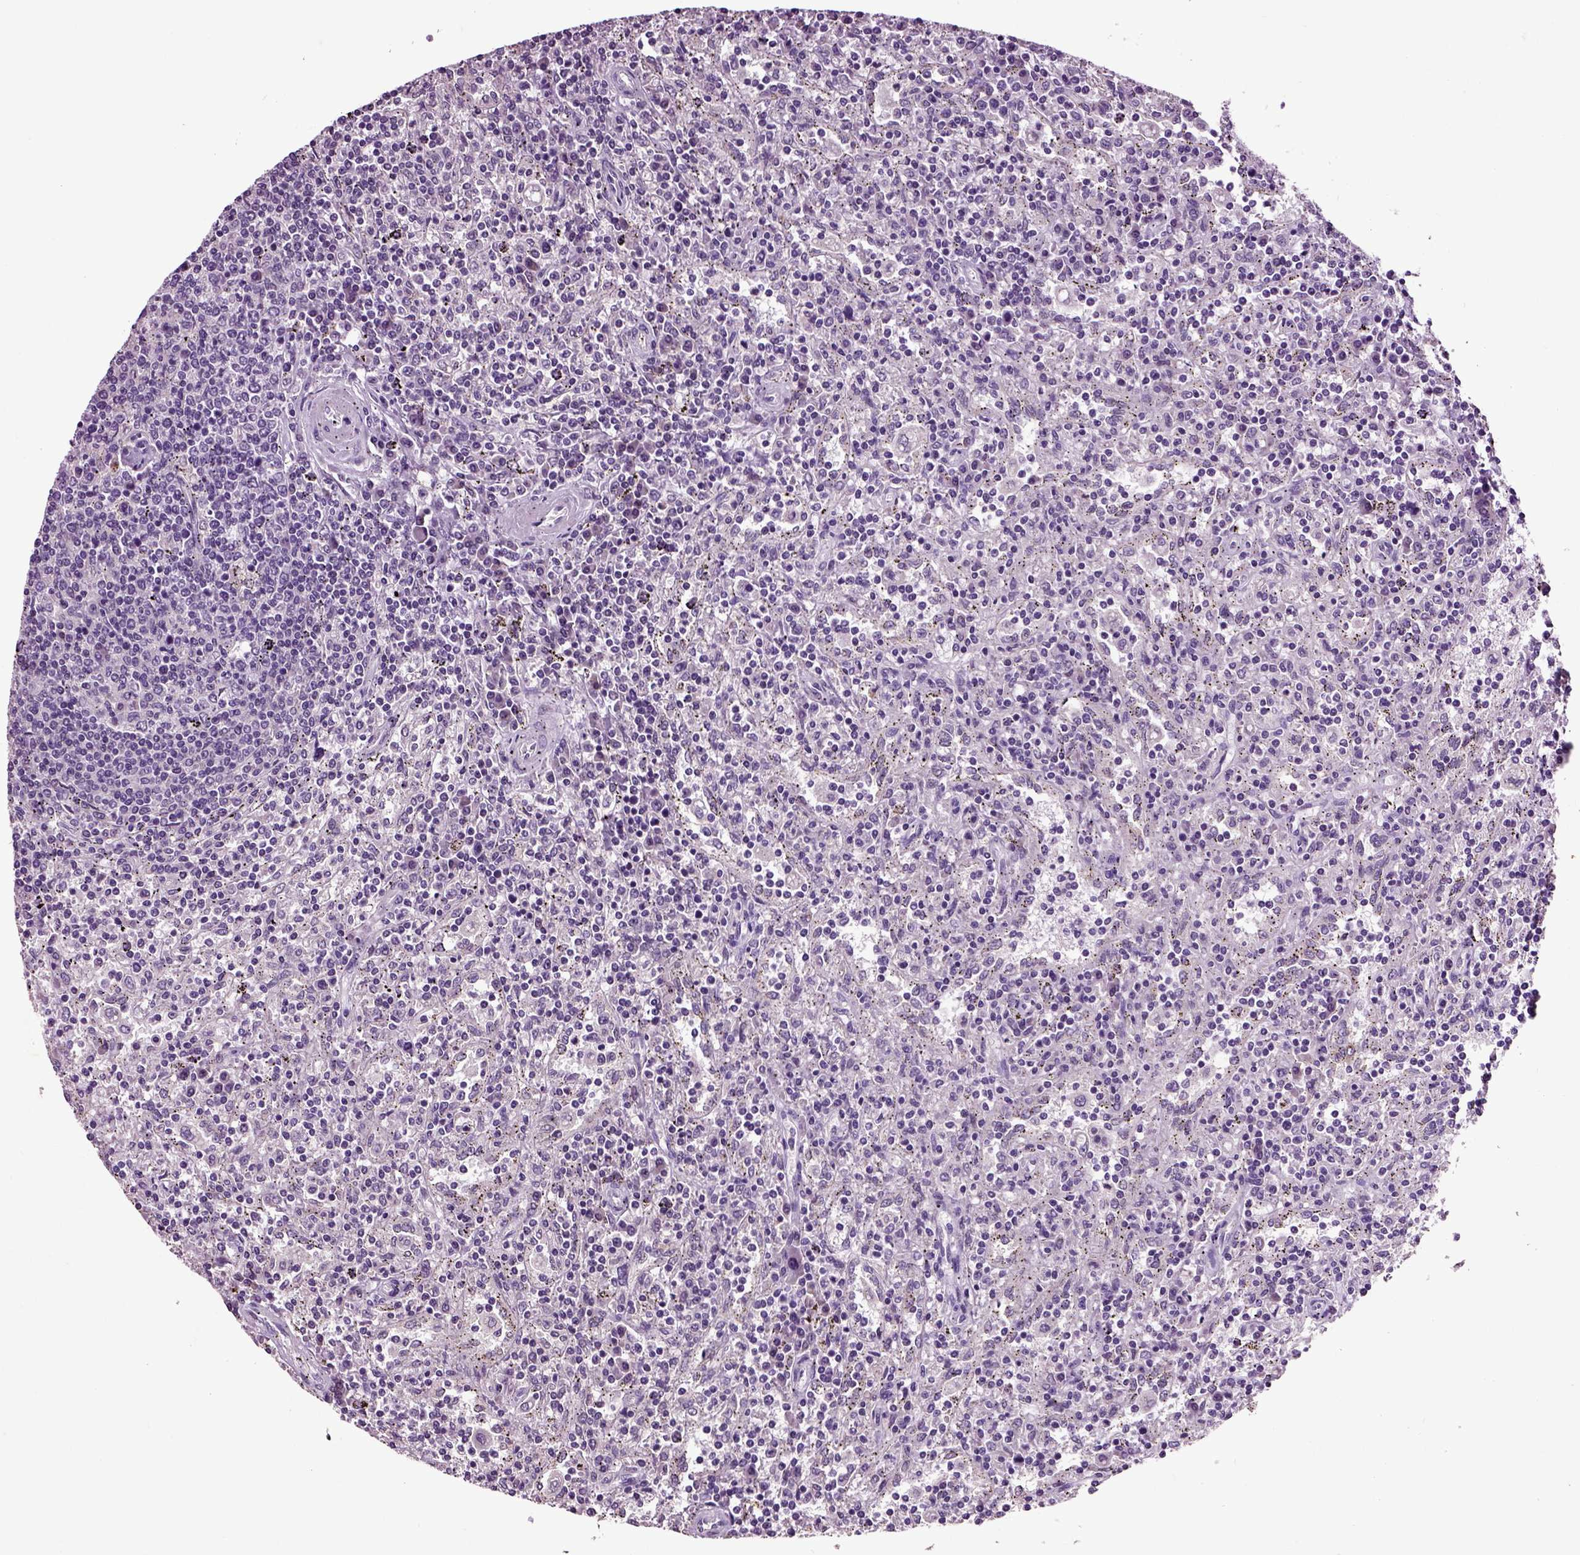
{"staining": {"intensity": "negative", "quantity": "none", "location": "none"}, "tissue": "lymphoma", "cell_type": "Tumor cells", "image_type": "cancer", "snomed": [{"axis": "morphology", "description": "Malignant lymphoma, non-Hodgkin's type, Low grade"}, {"axis": "topography", "description": "Lymph node"}], "caption": "DAB immunohistochemical staining of human malignant lymphoma, non-Hodgkin's type (low-grade) displays no significant expression in tumor cells.", "gene": "CRHR1", "patient": {"sex": "male", "age": 52}}